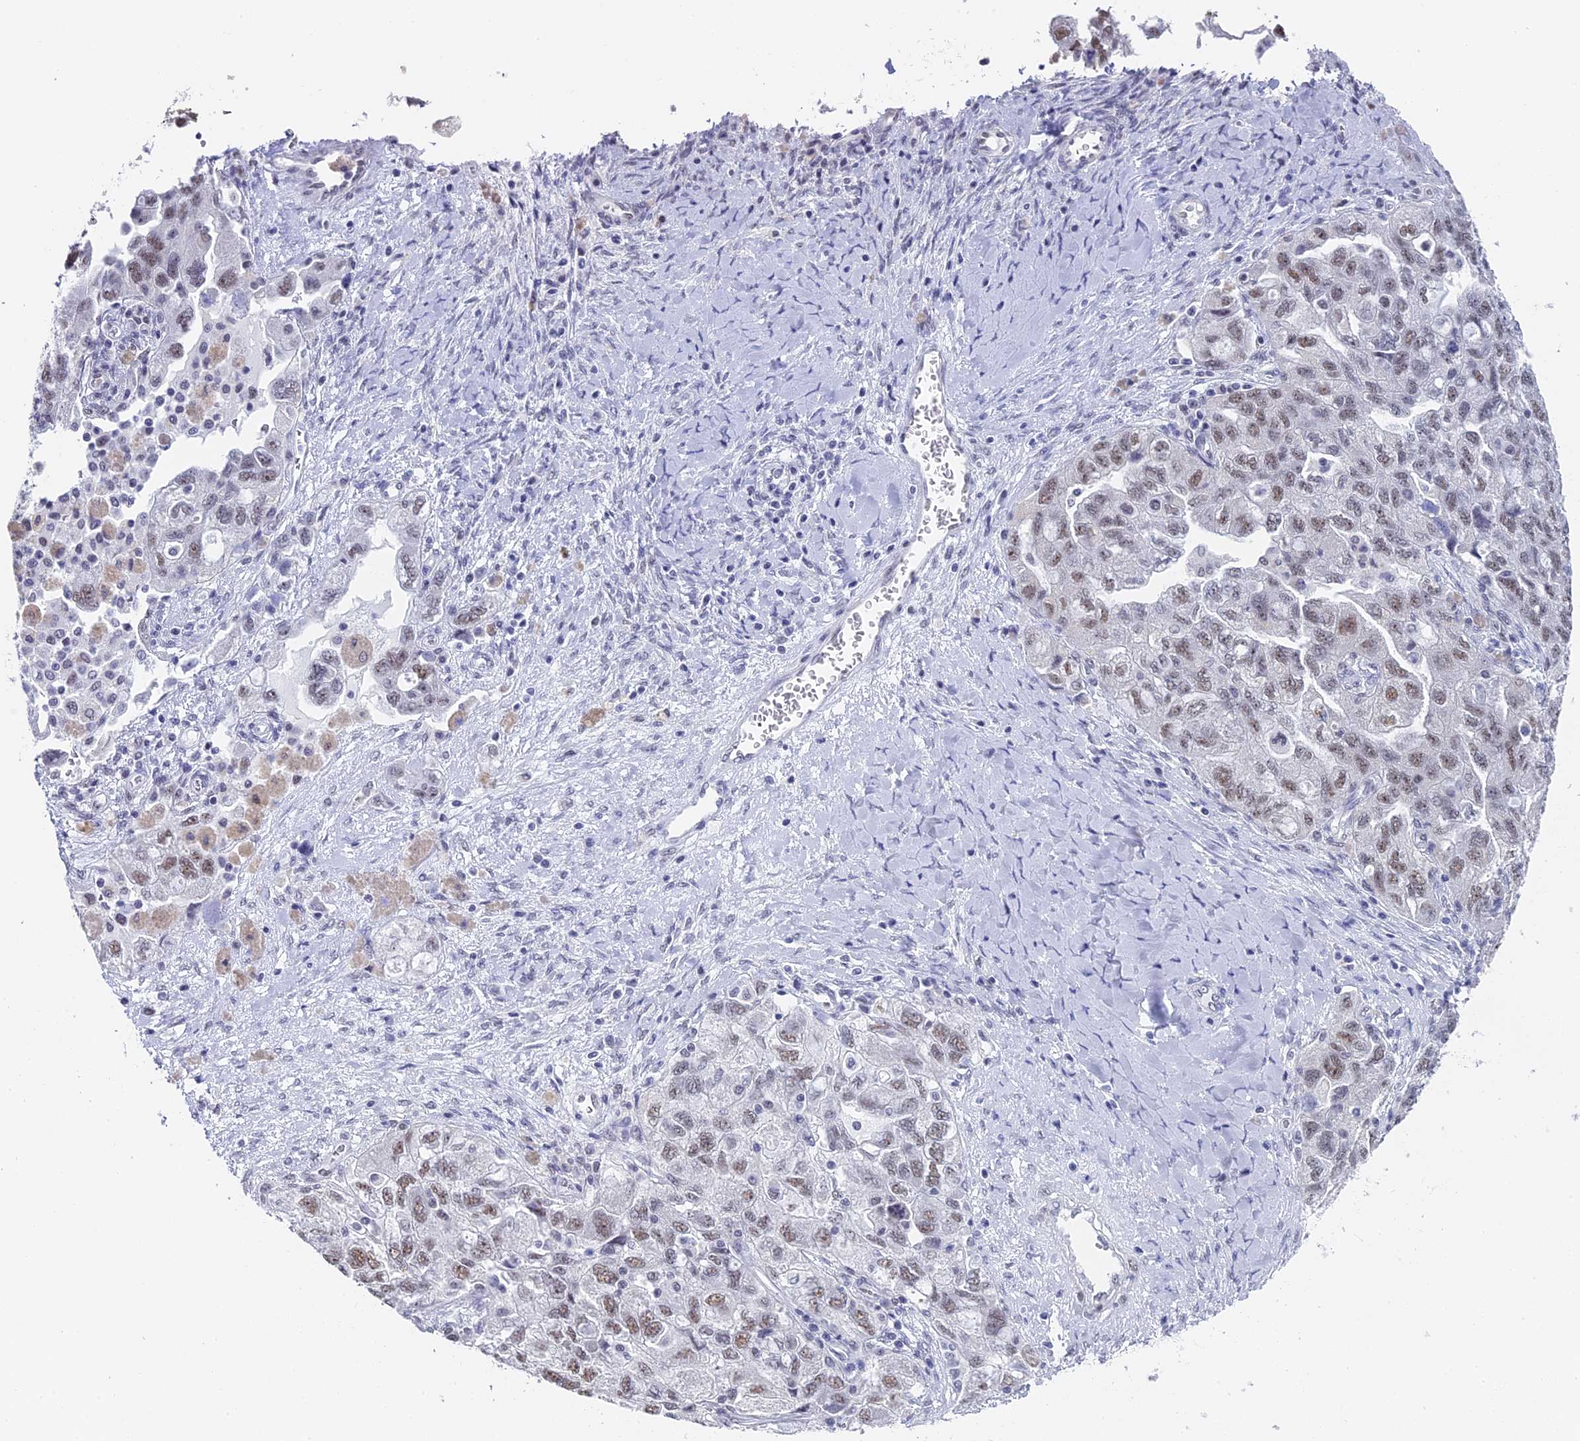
{"staining": {"intensity": "weak", "quantity": "25%-75%", "location": "nuclear"}, "tissue": "ovarian cancer", "cell_type": "Tumor cells", "image_type": "cancer", "snomed": [{"axis": "morphology", "description": "Carcinoma, NOS"}, {"axis": "morphology", "description": "Cystadenocarcinoma, serous, NOS"}, {"axis": "topography", "description": "Ovary"}], "caption": "Immunohistochemical staining of ovarian cancer (serous cystadenocarcinoma) demonstrates low levels of weak nuclear protein expression in approximately 25%-75% of tumor cells.", "gene": "CD2BP2", "patient": {"sex": "female", "age": 69}}